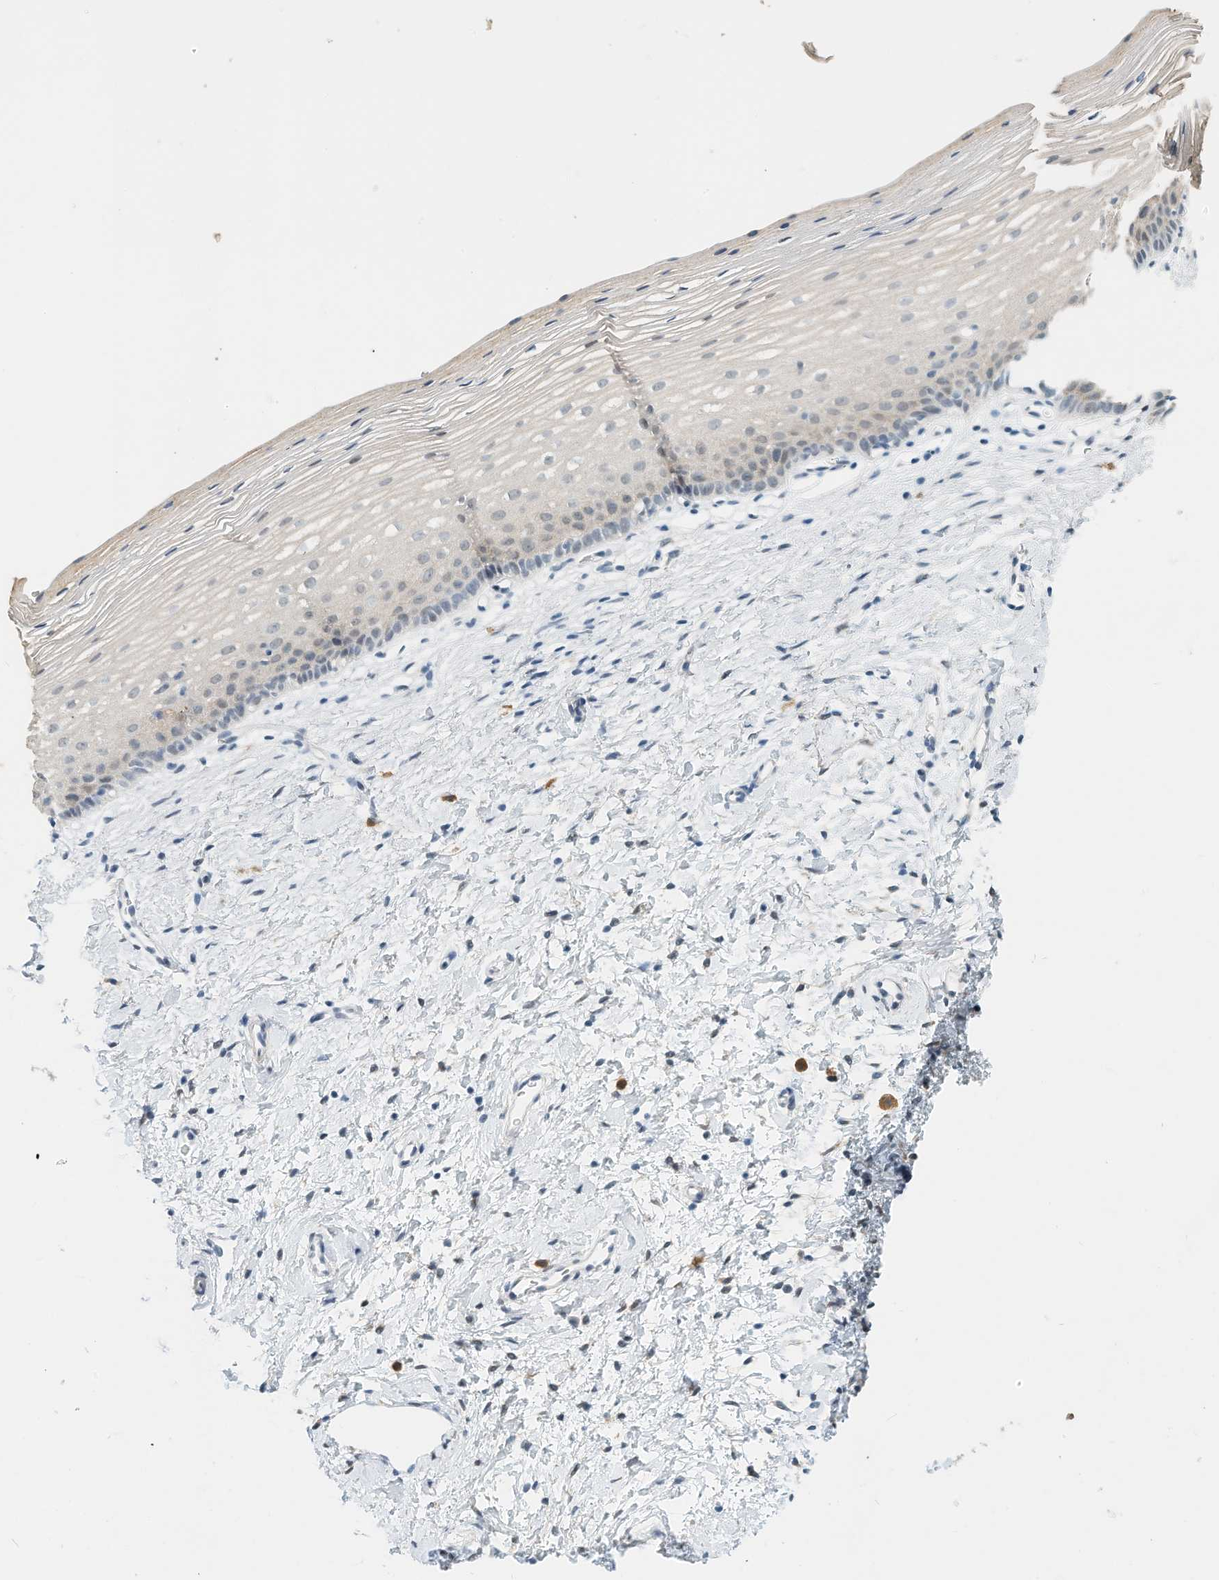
{"staining": {"intensity": "negative", "quantity": "none", "location": "none"}, "tissue": "cervix", "cell_type": "Glandular cells", "image_type": "normal", "snomed": [{"axis": "morphology", "description": "Normal tissue, NOS"}, {"axis": "topography", "description": "Cervix"}], "caption": "DAB immunohistochemical staining of benign human cervix demonstrates no significant expression in glandular cells.", "gene": "ARHGAP28", "patient": {"sex": "female", "age": 72}}